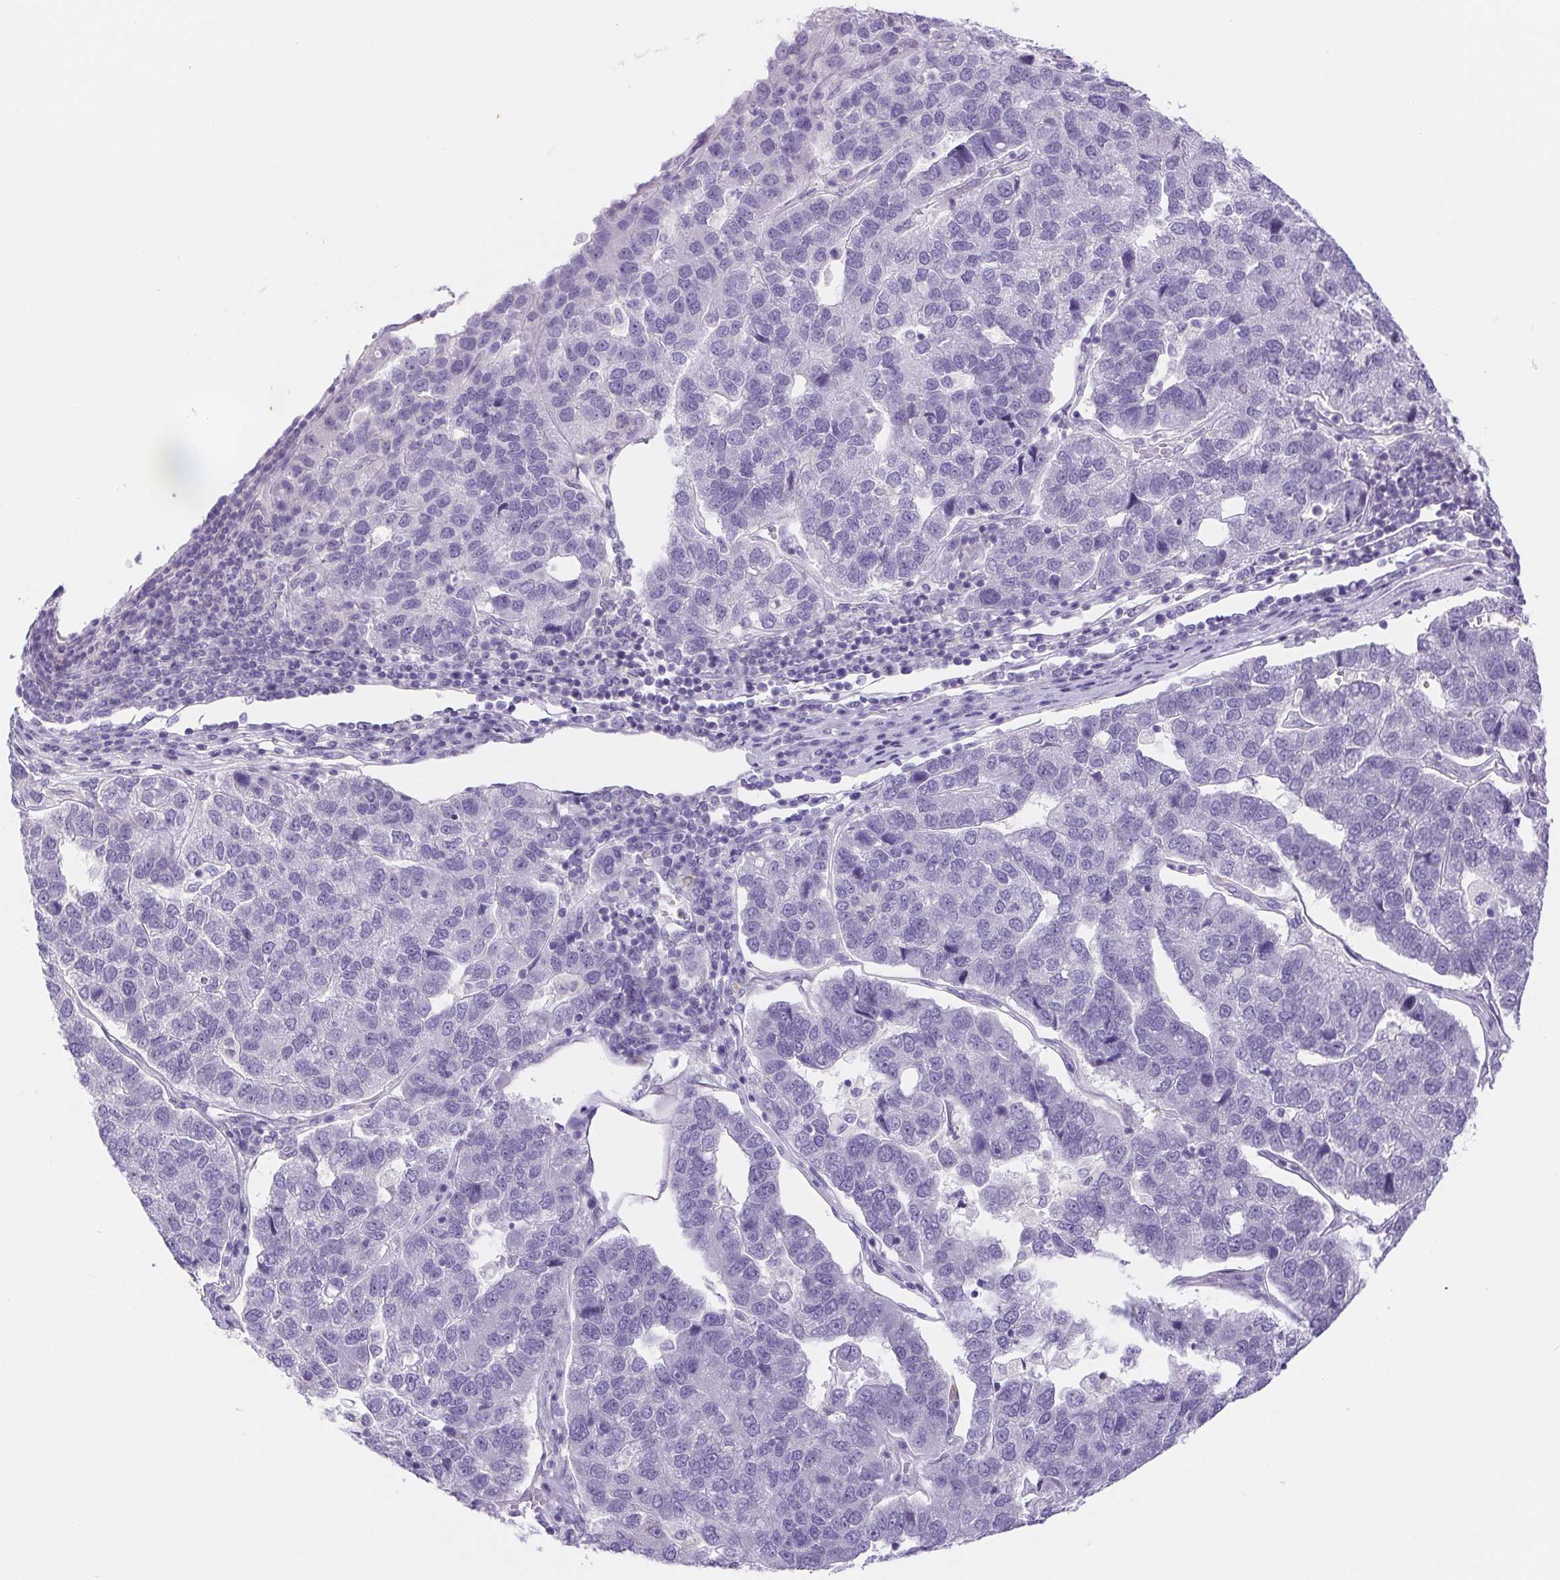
{"staining": {"intensity": "negative", "quantity": "none", "location": "none"}, "tissue": "pancreatic cancer", "cell_type": "Tumor cells", "image_type": "cancer", "snomed": [{"axis": "morphology", "description": "Adenocarcinoma, NOS"}, {"axis": "topography", "description": "Pancreas"}], "caption": "Human adenocarcinoma (pancreatic) stained for a protein using immunohistochemistry shows no positivity in tumor cells.", "gene": "DYNC2LI1", "patient": {"sex": "female", "age": 61}}